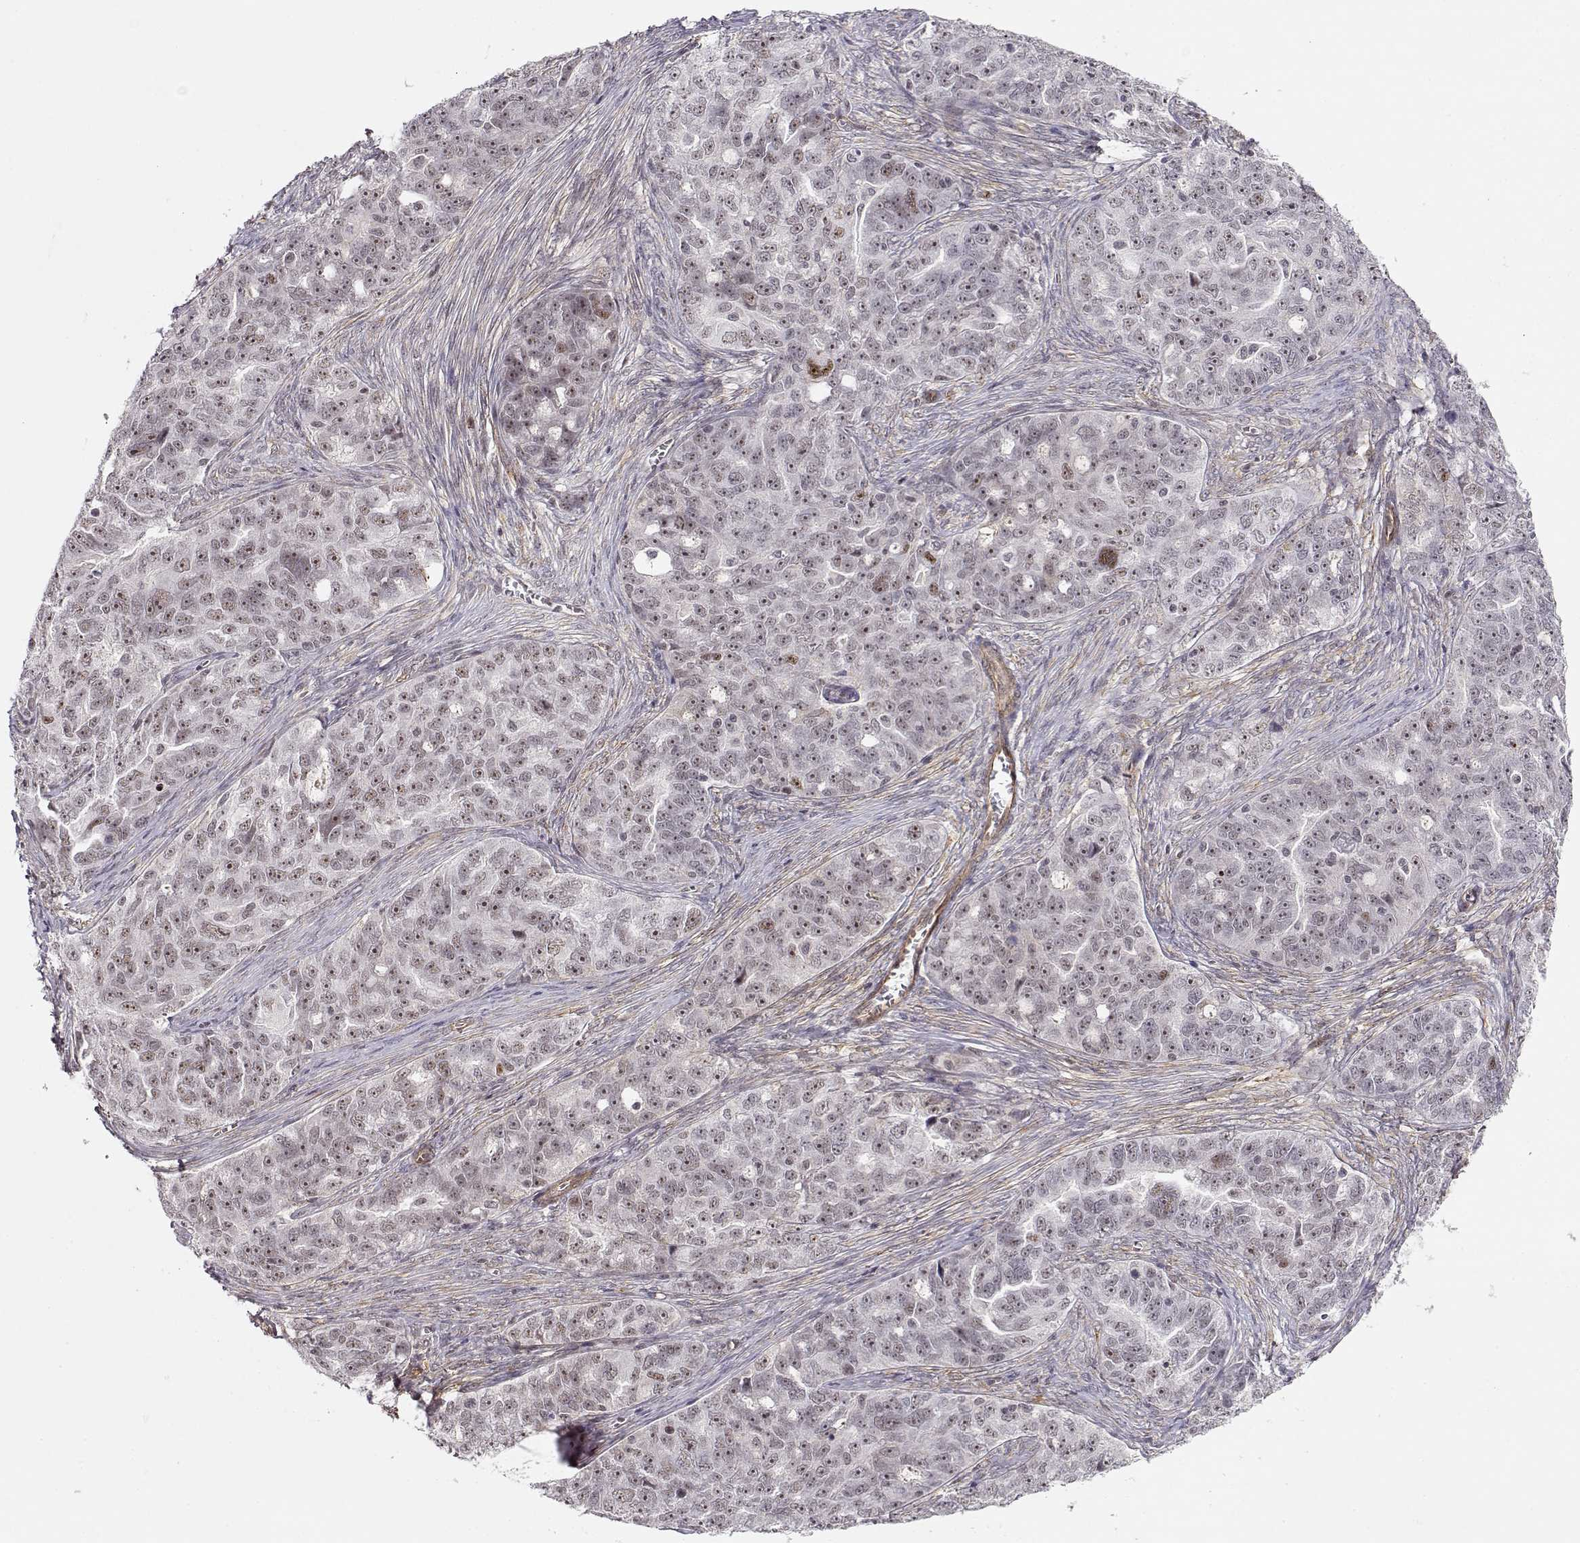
{"staining": {"intensity": "moderate", "quantity": "<25%", "location": "nuclear"}, "tissue": "ovarian cancer", "cell_type": "Tumor cells", "image_type": "cancer", "snomed": [{"axis": "morphology", "description": "Cystadenocarcinoma, serous, NOS"}, {"axis": "topography", "description": "Ovary"}], "caption": "Protein staining displays moderate nuclear staining in about <25% of tumor cells in ovarian cancer.", "gene": "CIR1", "patient": {"sex": "female", "age": 51}}